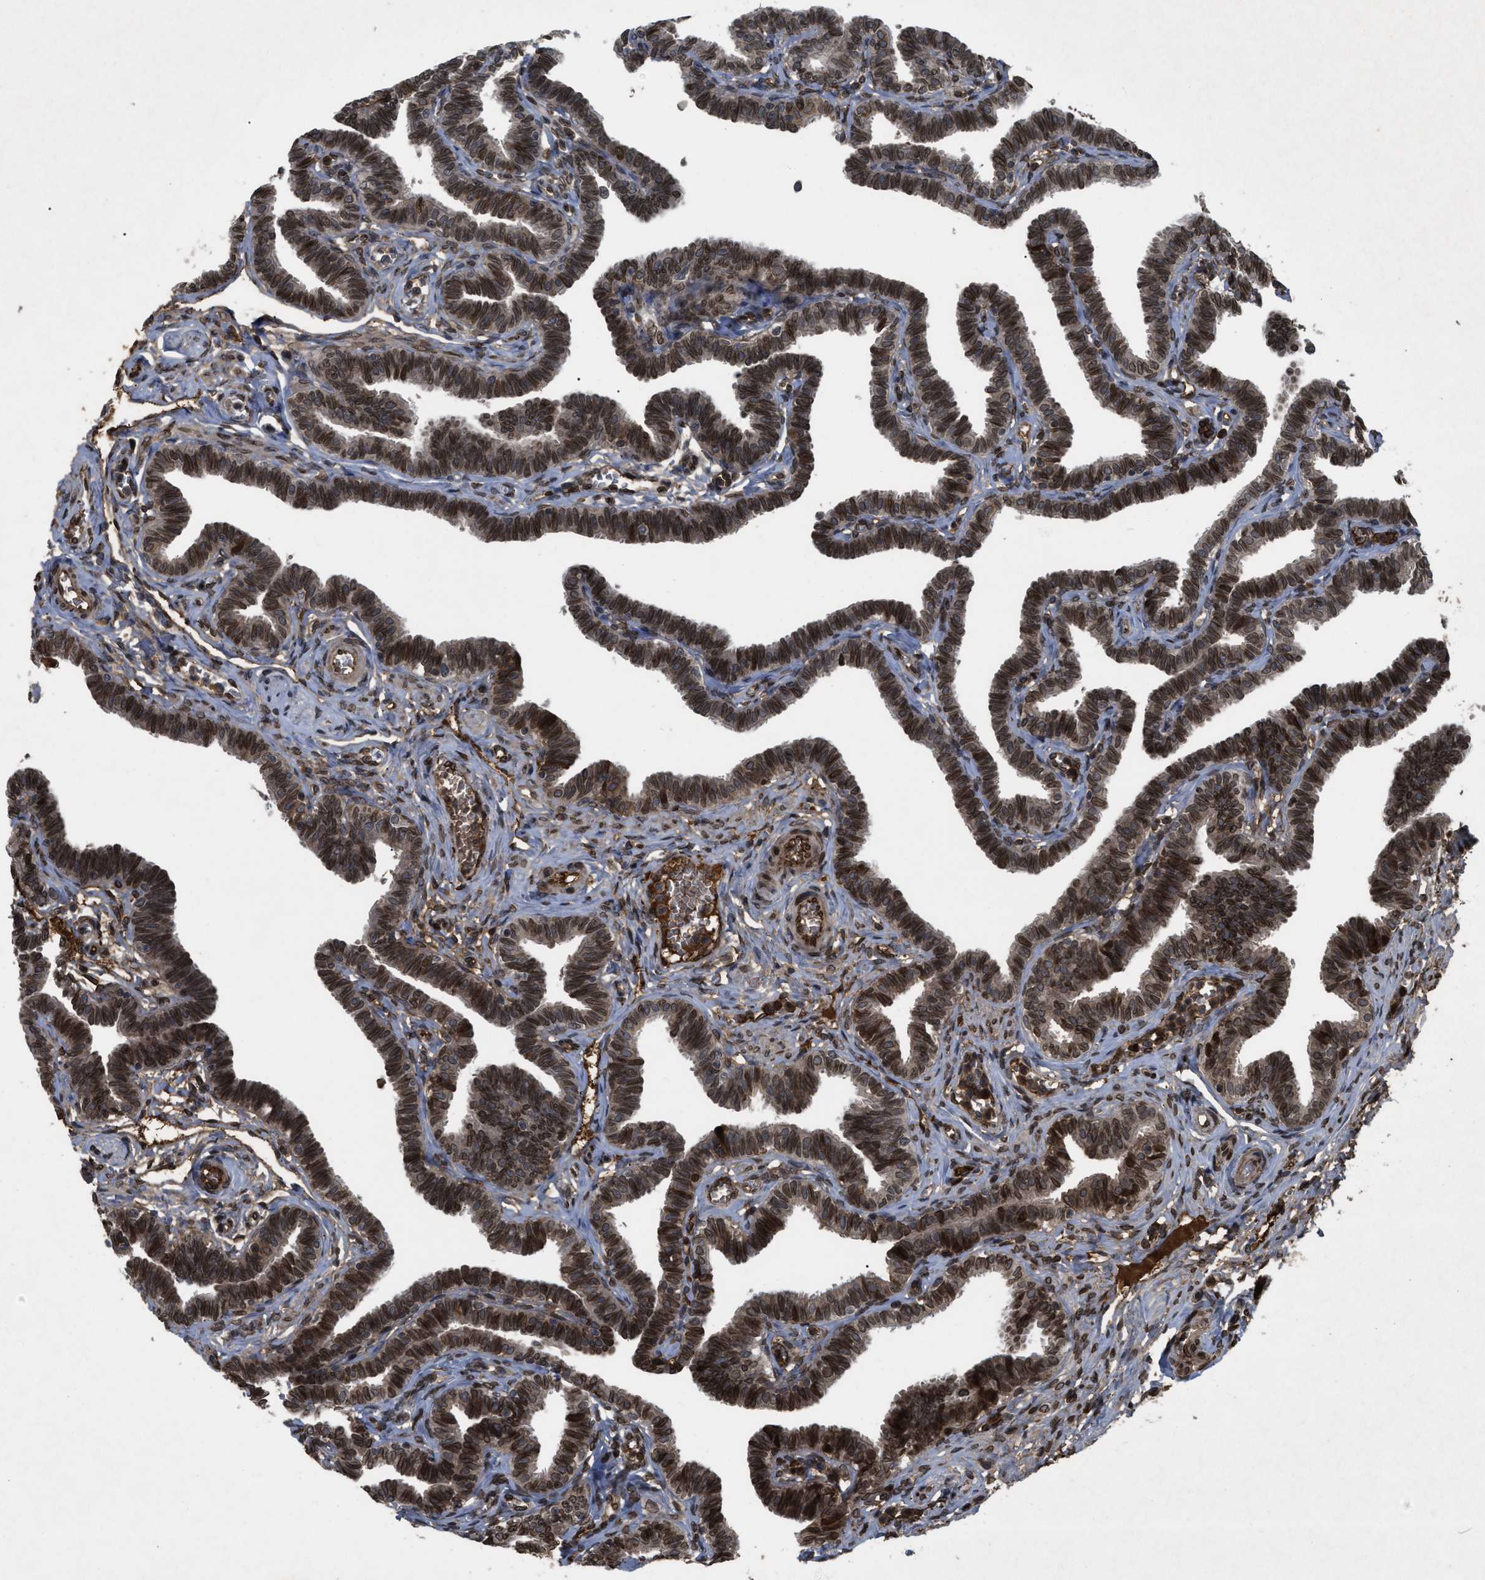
{"staining": {"intensity": "strong", "quantity": ">75%", "location": "cytoplasmic/membranous,nuclear"}, "tissue": "fallopian tube", "cell_type": "Glandular cells", "image_type": "normal", "snomed": [{"axis": "morphology", "description": "Normal tissue, NOS"}, {"axis": "topography", "description": "Fallopian tube"}, {"axis": "topography", "description": "Ovary"}], "caption": "Approximately >75% of glandular cells in normal human fallopian tube exhibit strong cytoplasmic/membranous,nuclear protein staining as visualized by brown immunohistochemical staining.", "gene": "CRY1", "patient": {"sex": "female", "age": 23}}